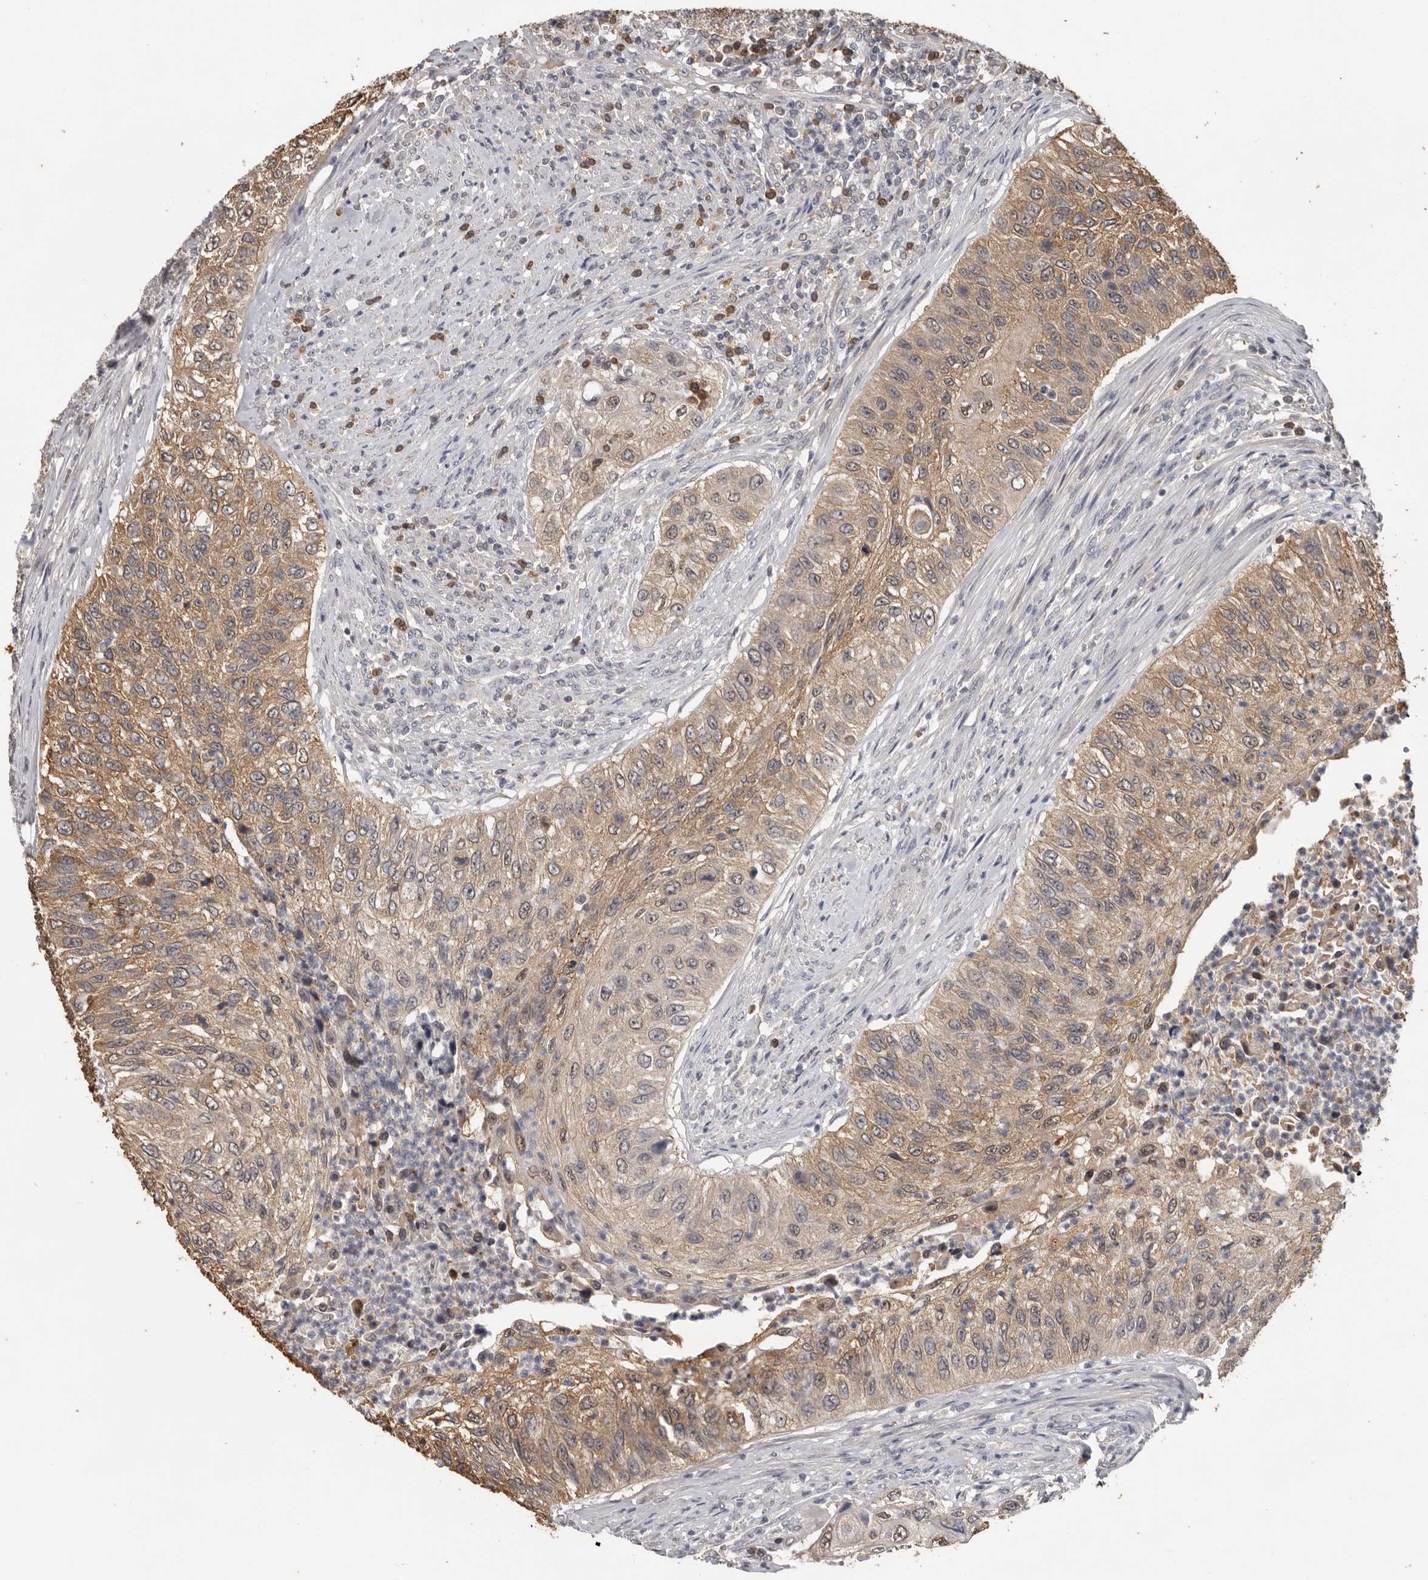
{"staining": {"intensity": "moderate", "quantity": ">75%", "location": "cytoplasmic/membranous"}, "tissue": "urothelial cancer", "cell_type": "Tumor cells", "image_type": "cancer", "snomed": [{"axis": "morphology", "description": "Urothelial carcinoma, High grade"}, {"axis": "topography", "description": "Urinary bladder"}], "caption": "DAB immunohistochemical staining of human high-grade urothelial carcinoma displays moderate cytoplasmic/membranous protein positivity in approximately >75% of tumor cells.", "gene": "MTF1", "patient": {"sex": "female", "age": 60}}